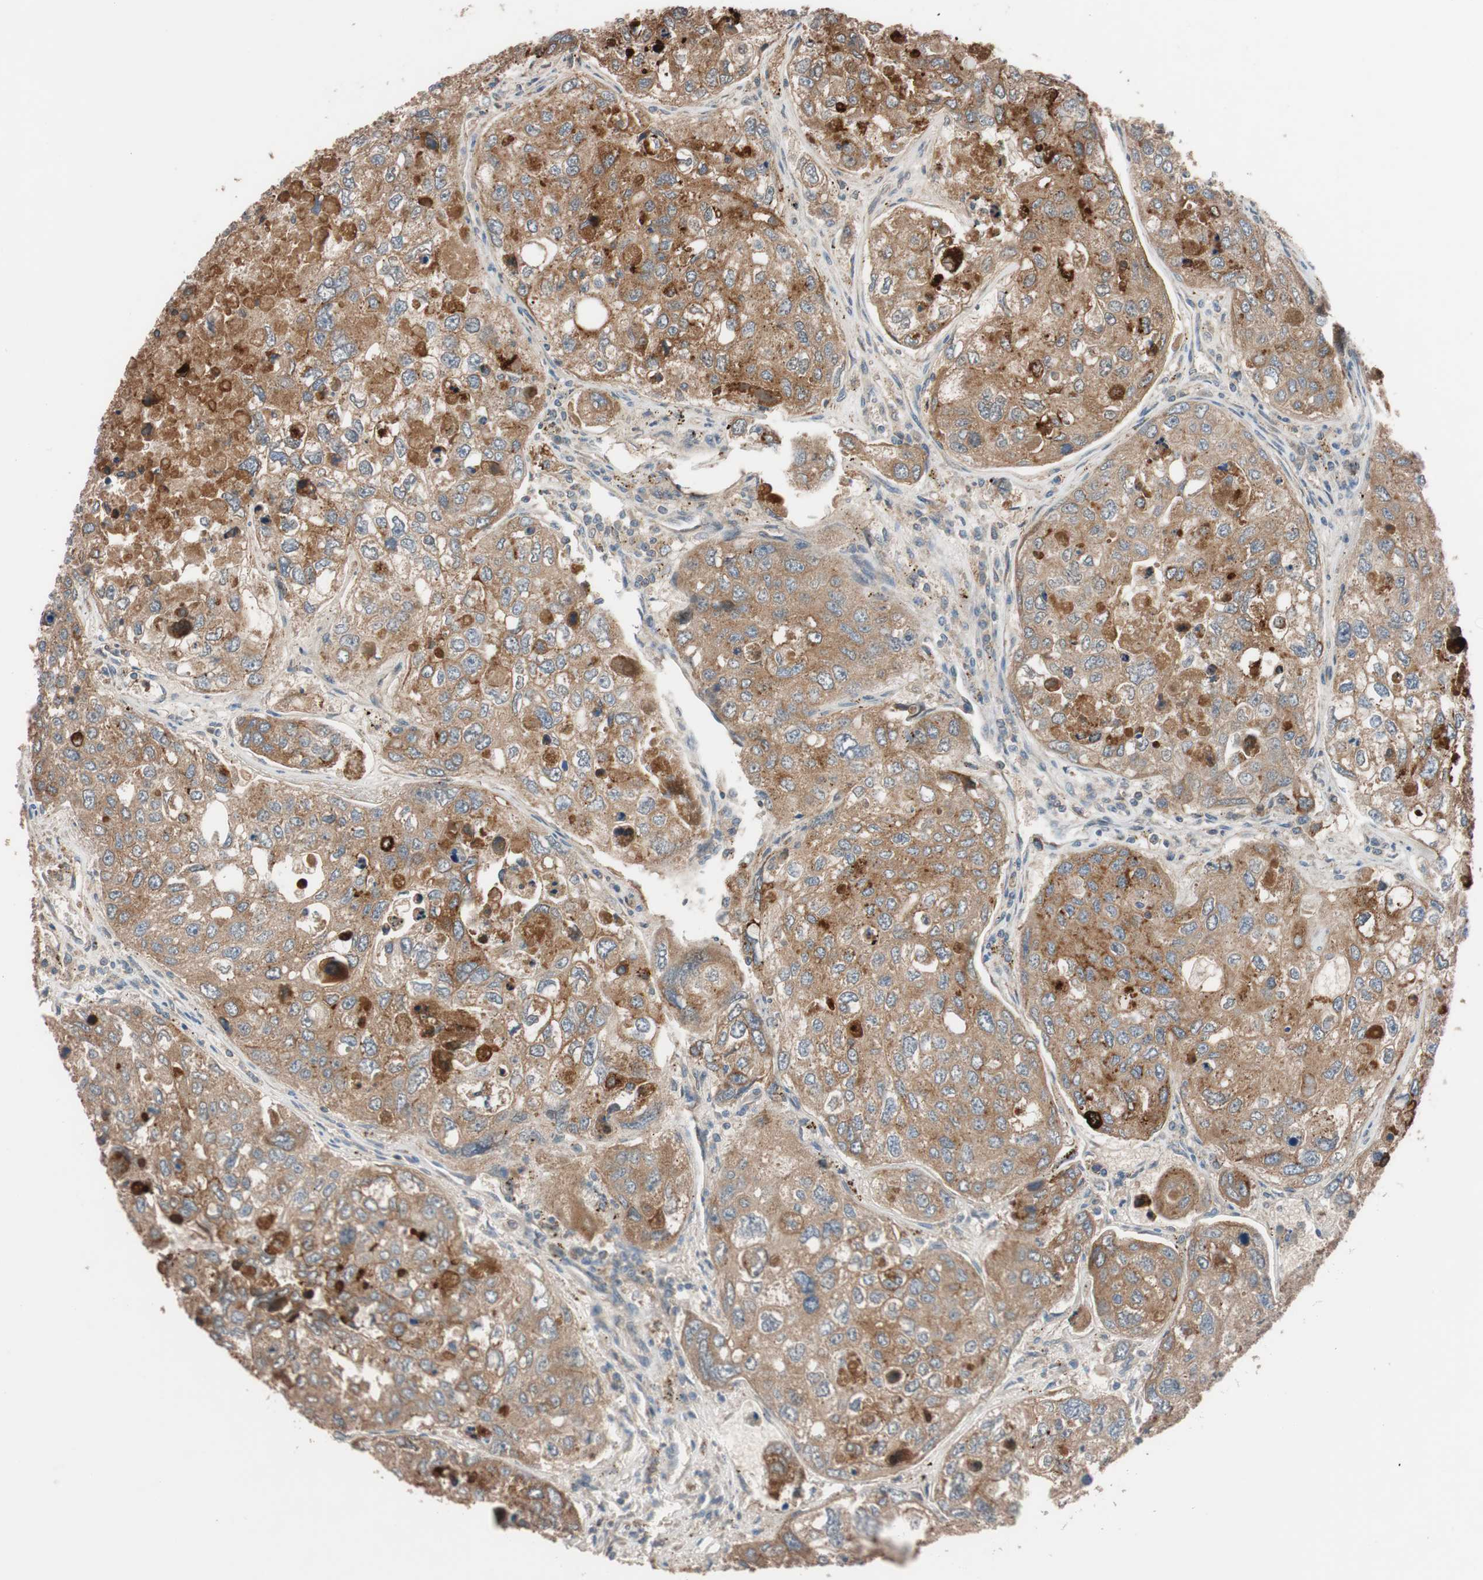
{"staining": {"intensity": "moderate", "quantity": ">75%", "location": "cytoplasmic/membranous"}, "tissue": "urothelial cancer", "cell_type": "Tumor cells", "image_type": "cancer", "snomed": [{"axis": "morphology", "description": "Urothelial carcinoma, High grade"}, {"axis": "topography", "description": "Lymph node"}, {"axis": "topography", "description": "Urinary bladder"}], "caption": "Tumor cells show medium levels of moderate cytoplasmic/membranous expression in about >75% of cells in urothelial cancer. (DAB = brown stain, brightfield microscopy at high magnification).", "gene": "SDC4", "patient": {"sex": "male", "age": 51}}